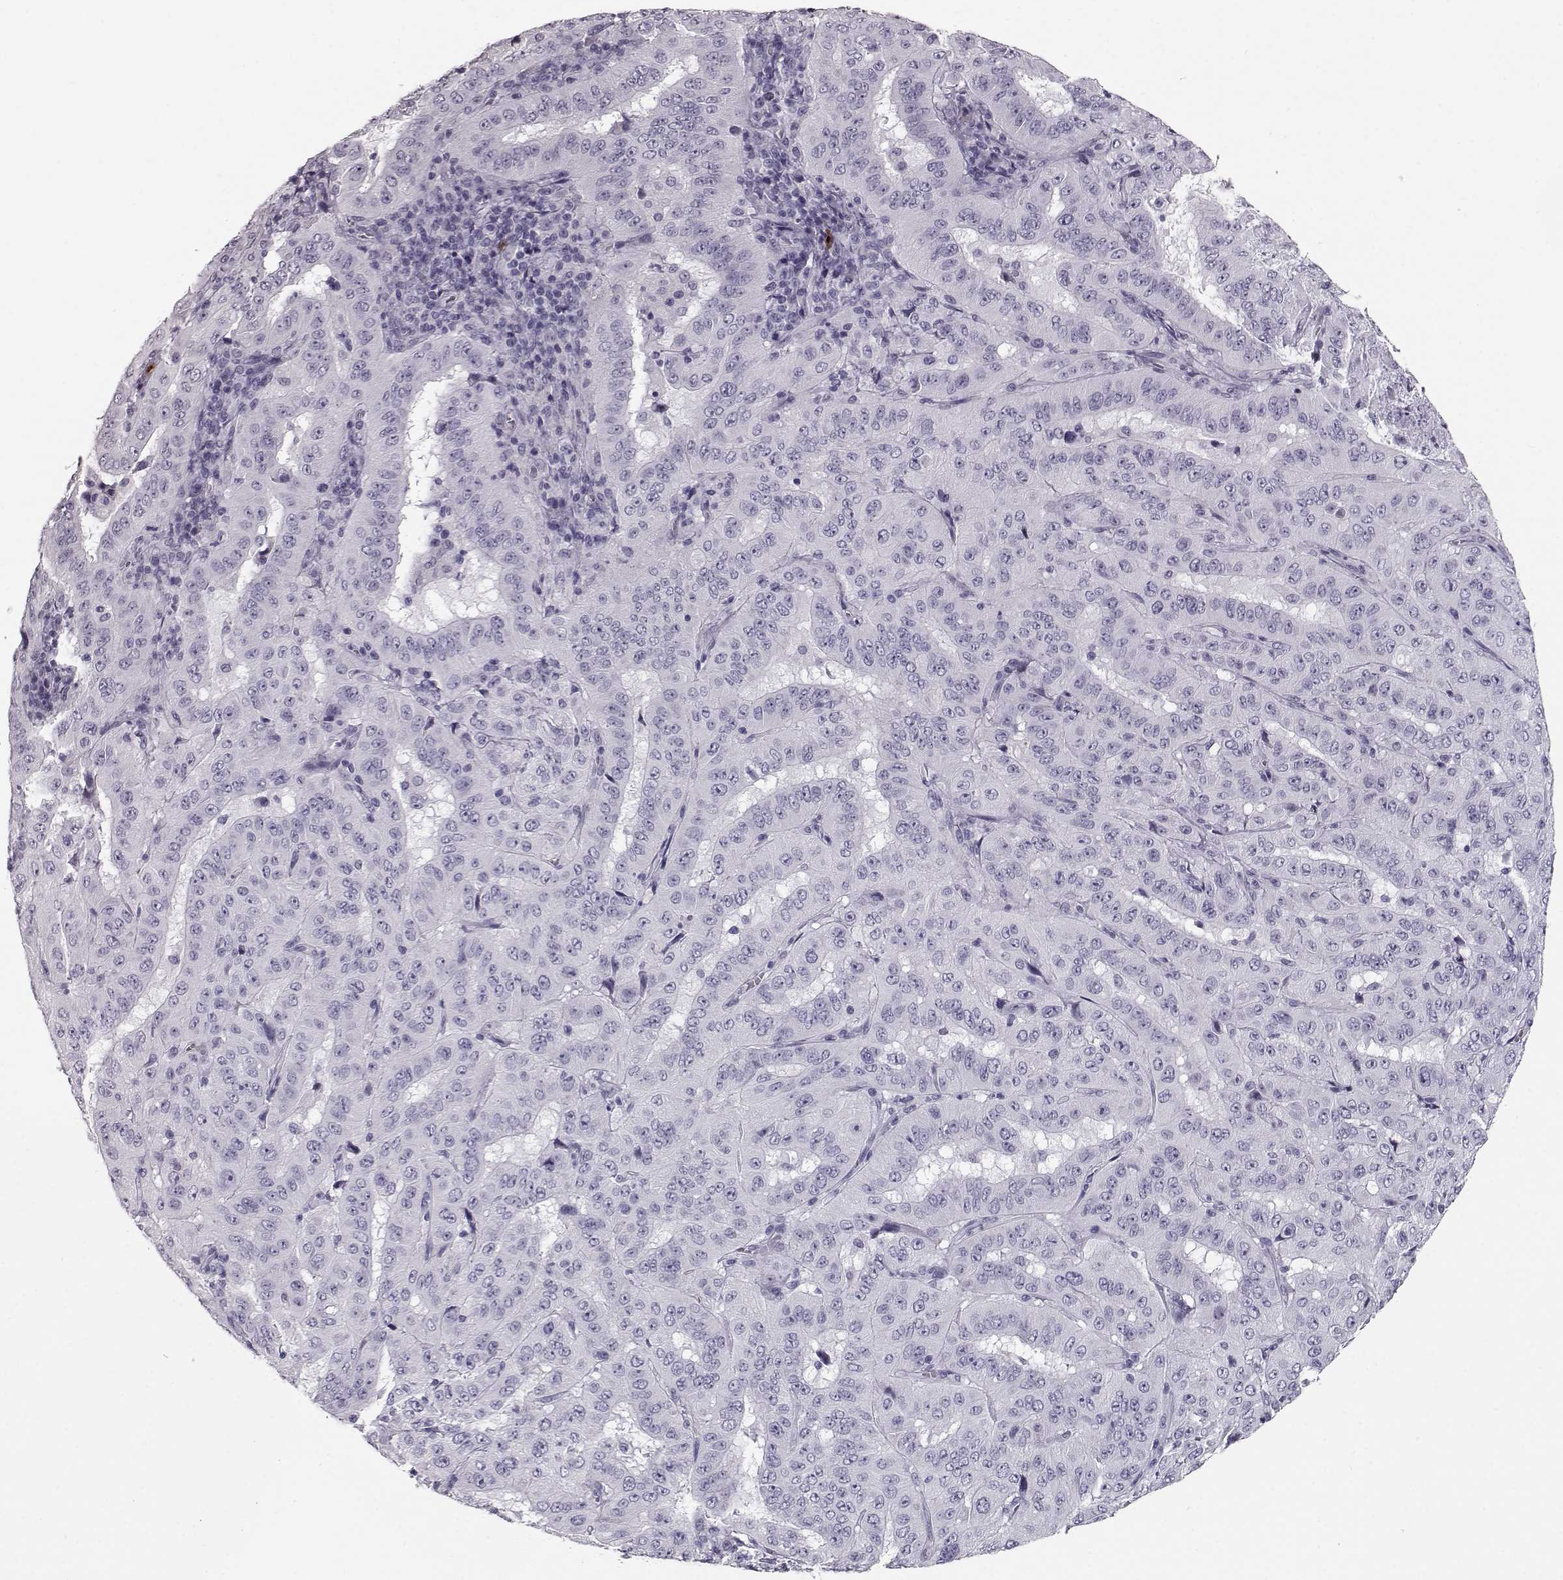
{"staining": {"intensity": "negative", "quantity": "none", "location": "none"}, "tissue": "pancreatic cancer", "cell_type": "Tumor cells", "image_type": "cancer", "snomed": [{"axis": "morphology", "description": "Adenocarcinoma, NOS"}, {"axis": "topography", "description": "Pancreas"}], "caption": "Immunohistochemistry (IHC) micrograph of human pancreatic cancer (adenocarcinoma) stained for a protein (brown), which exhibits no staining in tumor cells.", "gene": "CCL19", "patient": {"sex": "male", "age": 63}}